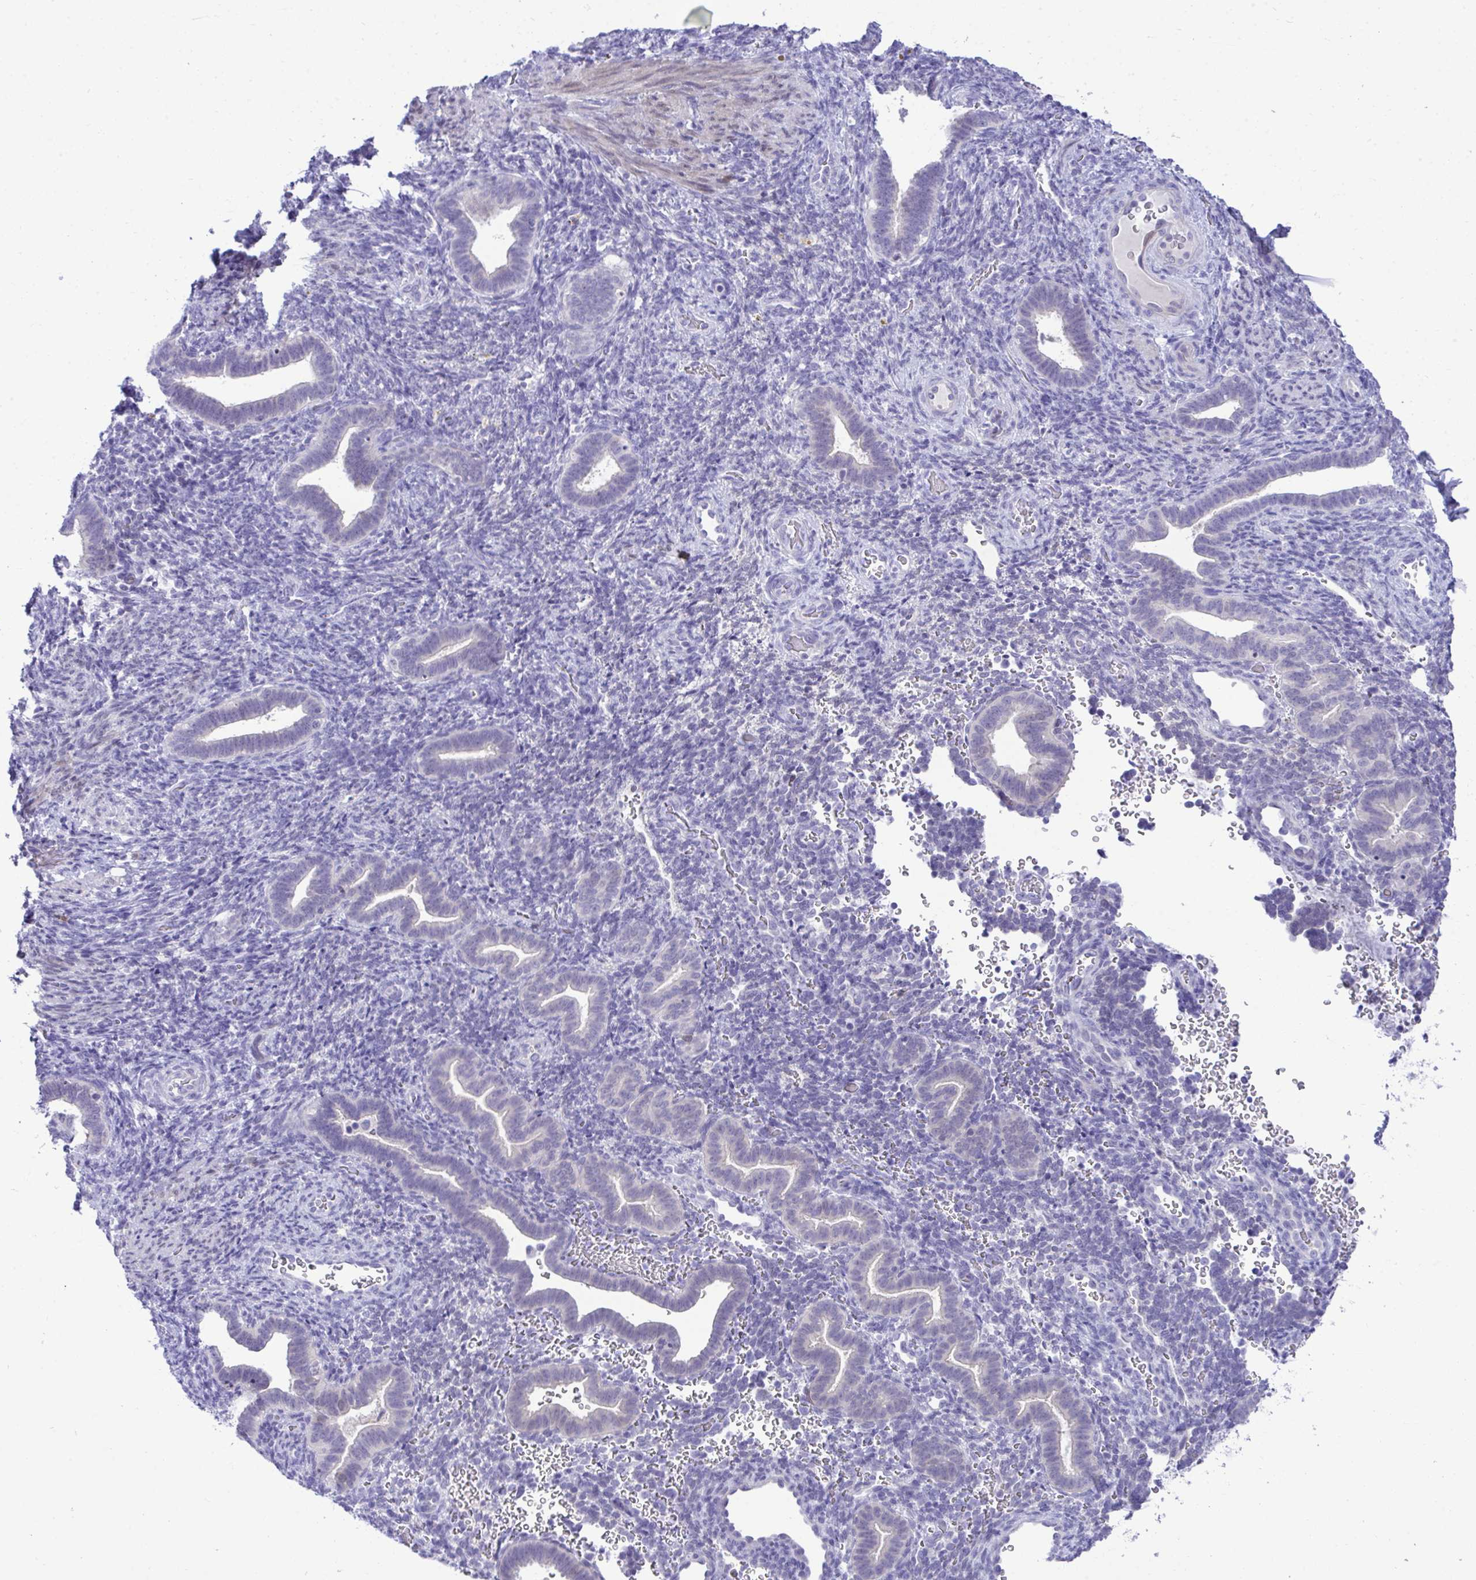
{"staining": {"intensity": "negative", "quantity": "none", "location": "none"}, "tissue": "endometrium", "cell_type": "Cells in endometrial stroma", "image_type": "normal", "snomed": [{"axis": "morphology", "description": "Normal tissue, NOS"}, {"axis": "topography", "description": "Endometrium"}], "caption": "Immunohistochemistry (IHC) micrograph of unremarkable endometrium stained for a protein (brown), which exhibits no positivity in cells in endometrial stroma.", "gene": "PGM2L1", "patient": {"sex": "female", "age": 34}}